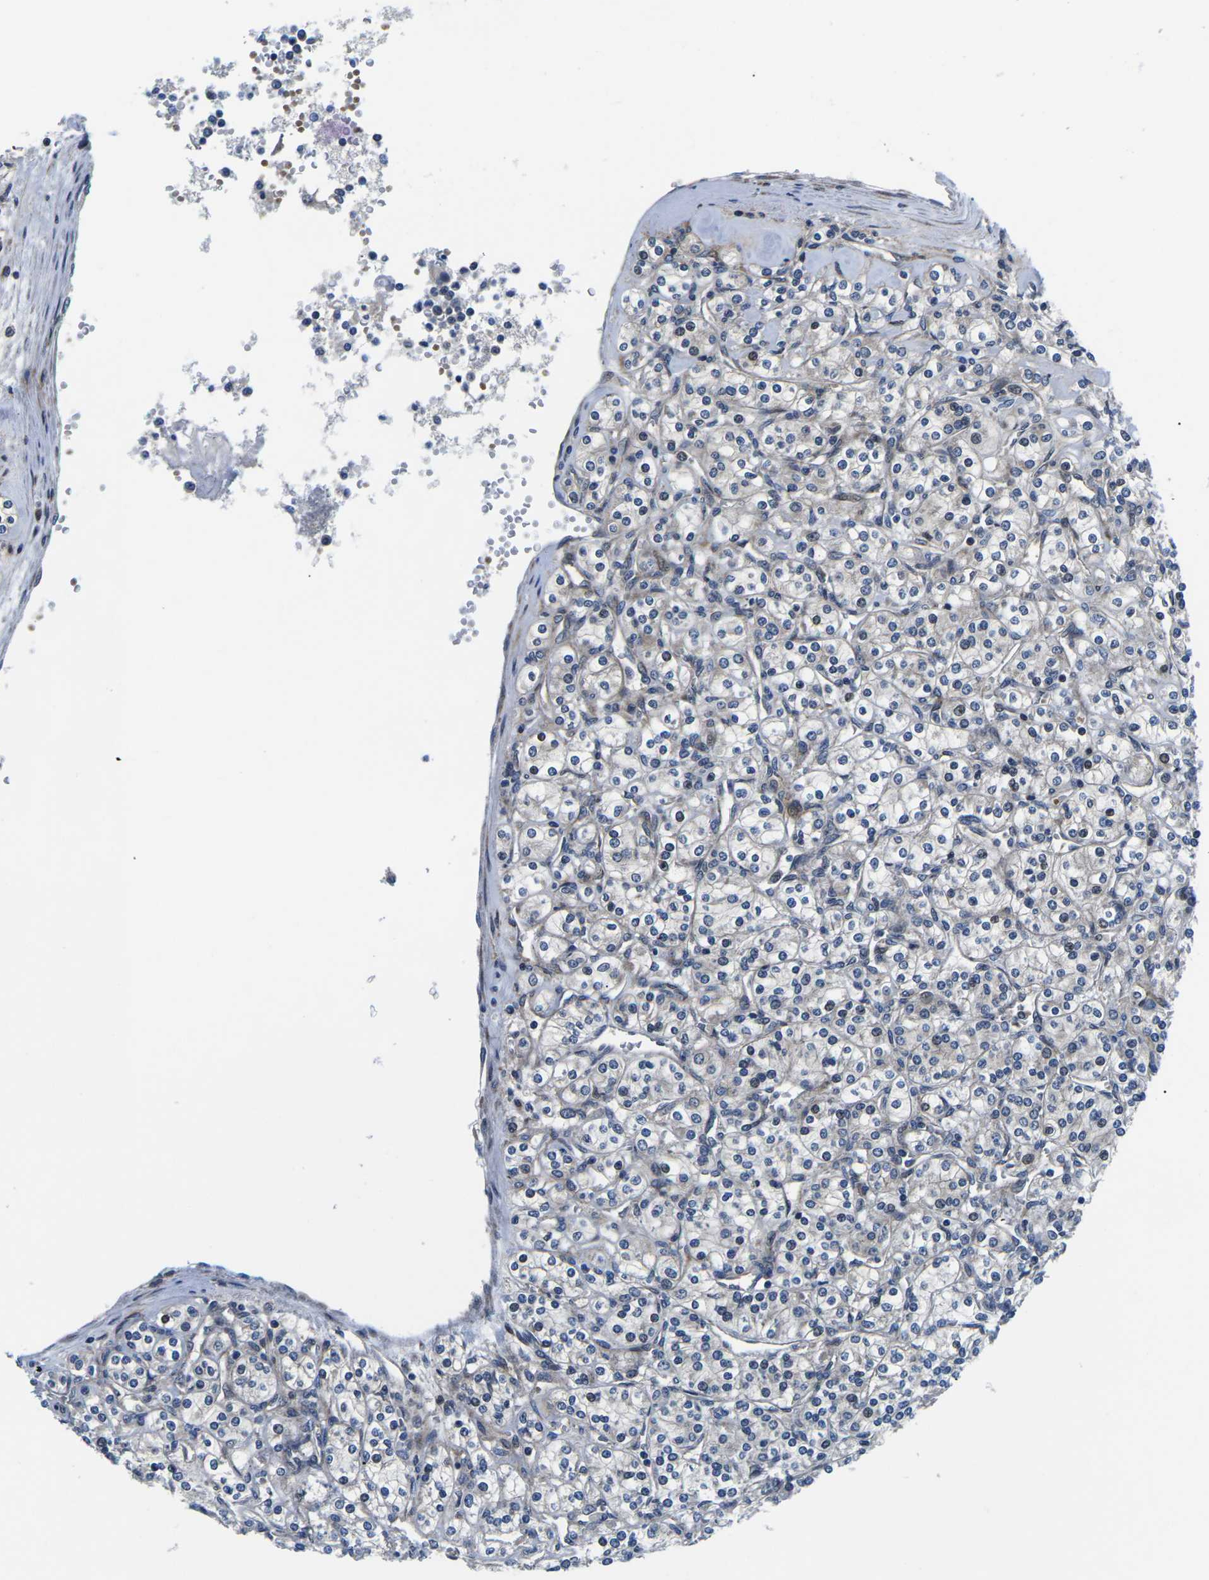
{"staining": {"intensity": "weak", "quantity": "<25%", "location": "nuclear"}, "tissue": "renal cancer", "cell_type": "Tumor cells", "image_type": "cancer", "snomed": [{"axis": "morphology", "description": "Adenocarcinoma, NOS"}, {"axis": "topography", "description": "Kidney"}], "caption": "Immunohistochemical staining of human renal adenocarcinoma demonstrates no significant expression in tumor cells.", "gene": "EIF4E", "patient": {"sex": "male", "age": 77}}